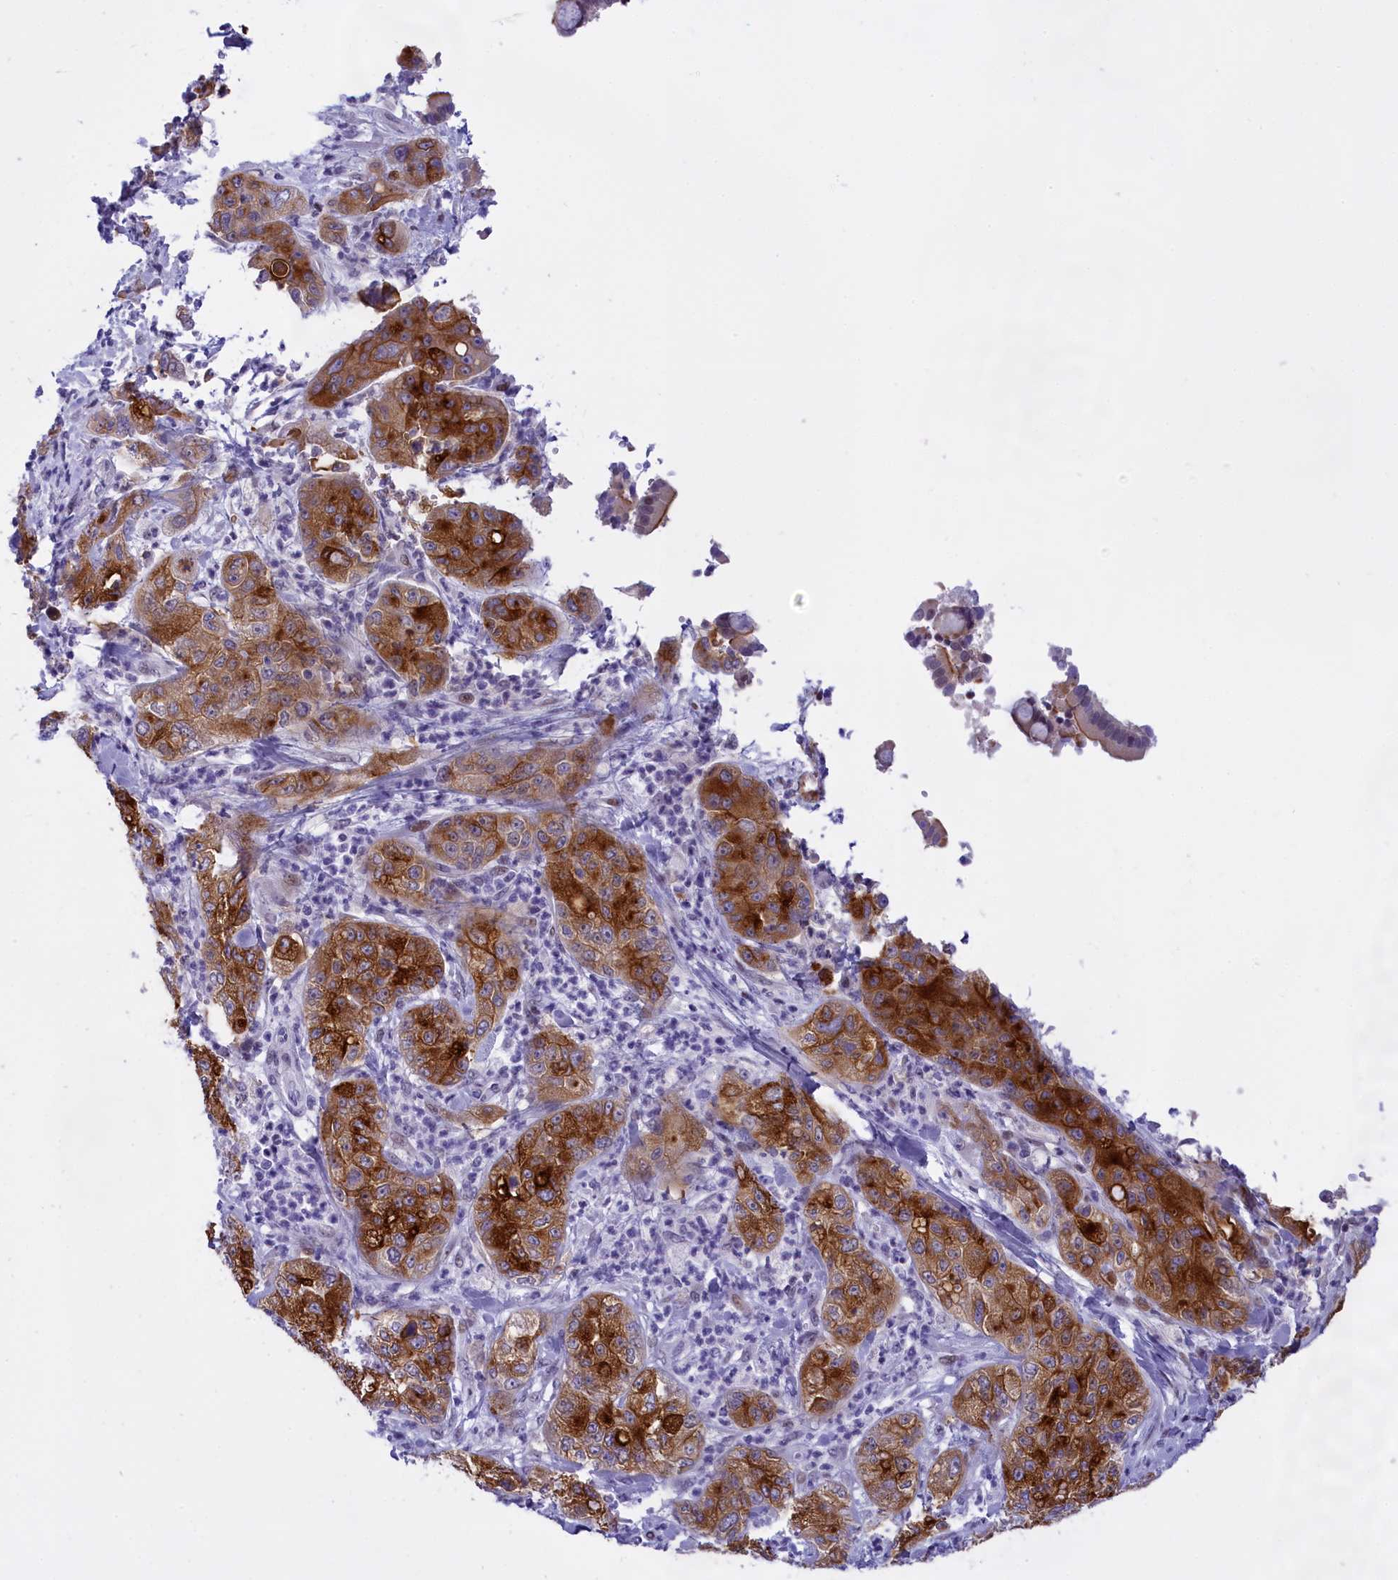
{"staining": {"intensity": "strong", "quantity": ">75%", "location": "cytoplasmic/membranous"}, "tissue": "pancreatic cancer", "cell_type": "Tumor cells", "image_type": "cancer", "snomed": [{"axis": "morphology", "description": "Adenocarcinoma, NOS"}, {"axis": "topography", "description": "Pancreas"}], "caption": "DAB (3,3'-diaminobenzidine) immunohistochemical staining of pancreatic cancer reveals strong cytoplasmic/membranous protein positivity in about >75% of tumor cells.", "gene": "SPIRE2", "patient": {"sex": "female", "age": 78}}